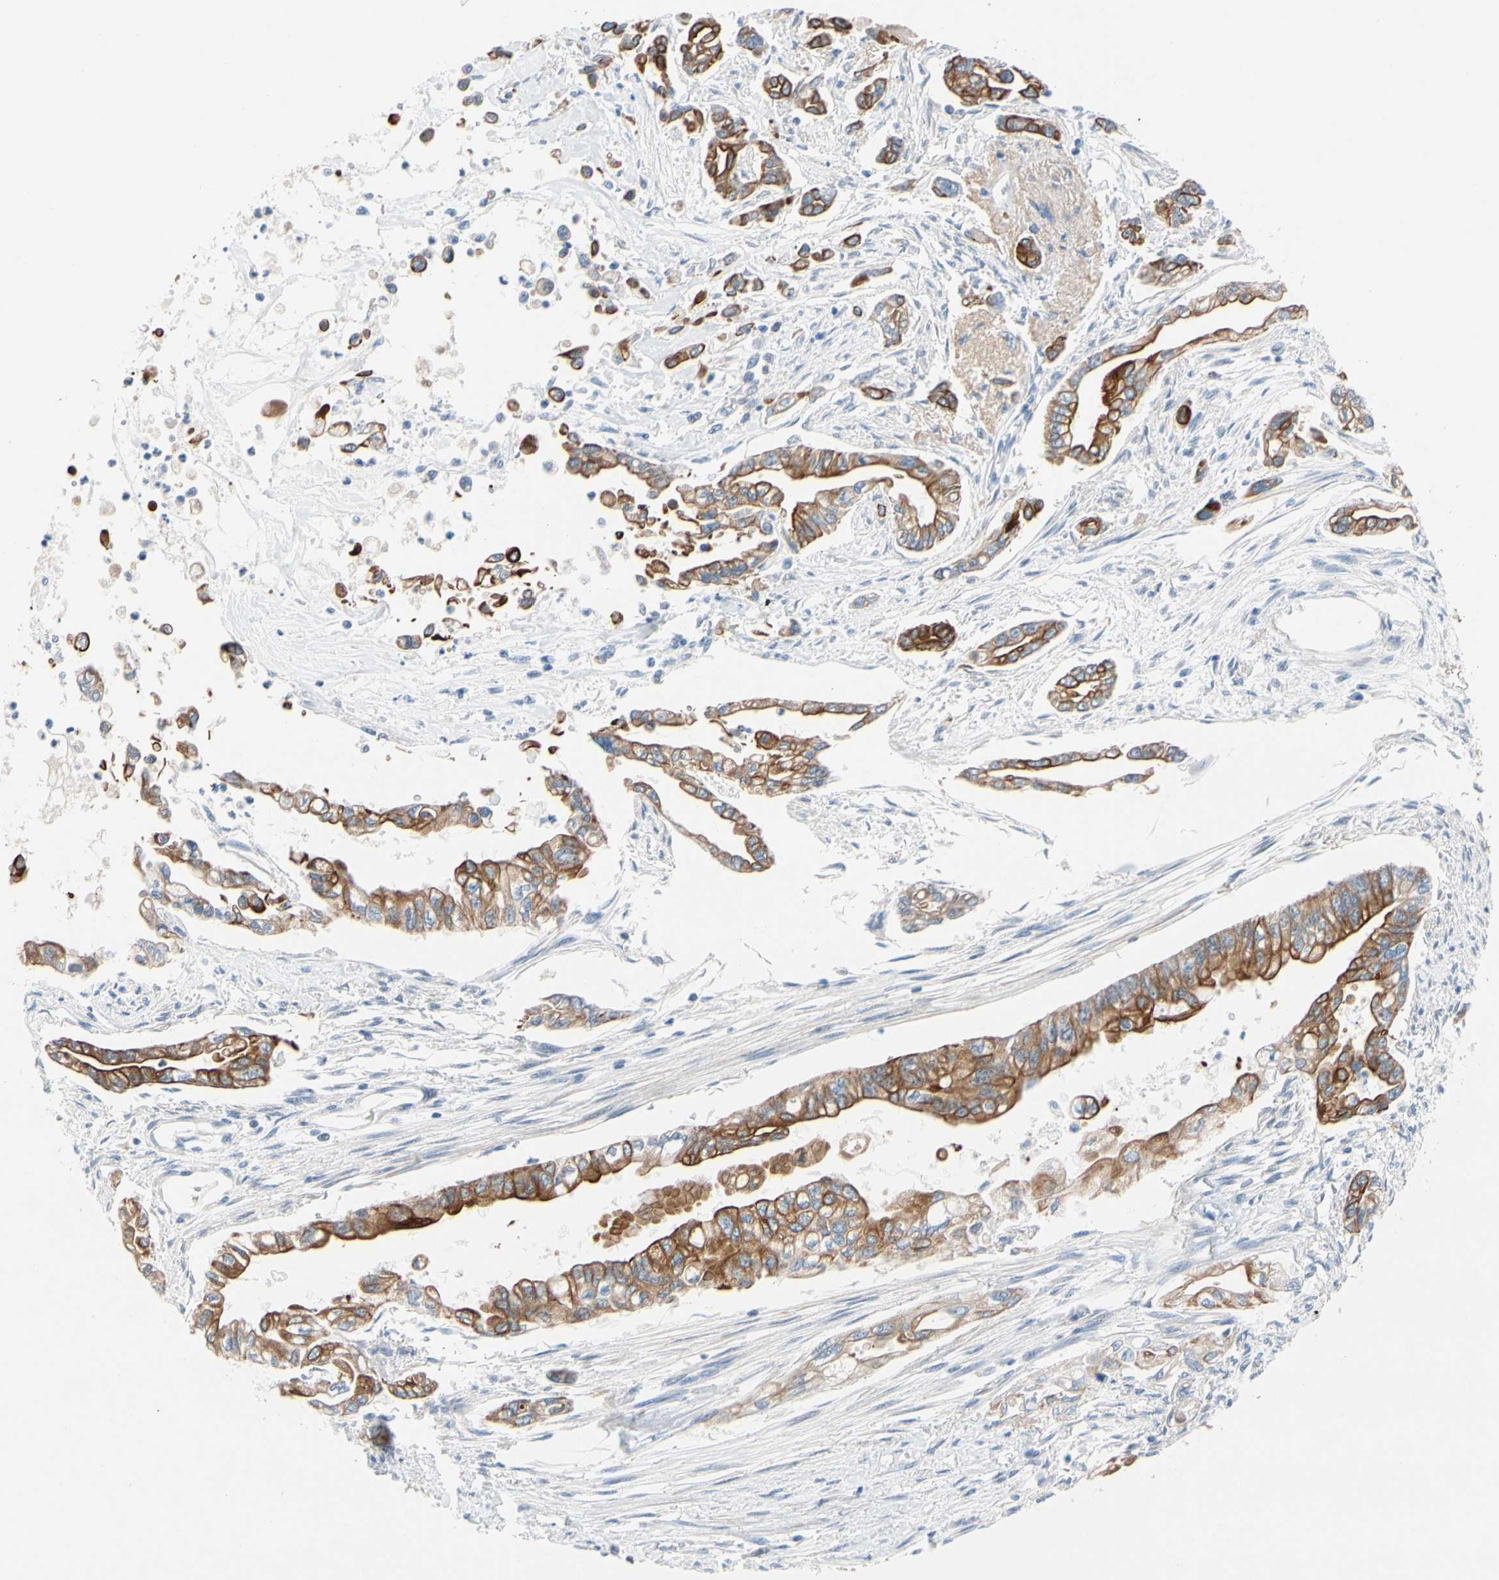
{"staining": {"intensity": "strong", "quantity": ">75%", "location": "cytoplasmic/membranous"}, "tissue": "pancreatic cancer", "cell_type": "Tumor cells", "image_type": "cancer", "snomed": [{"axis": "morphology", "description": "Normal tissue, NOS"}, {"axis": "topography", "description": "Pancreas"}], "caption": "Pancreatic cancer stained with DAB IHC exhibits high levels of strong cytoplasmic/membranous positivity in about >75% of tumor cells.", "gene": "ZNF132", "patient": {"sex": "male", "age": 42}}